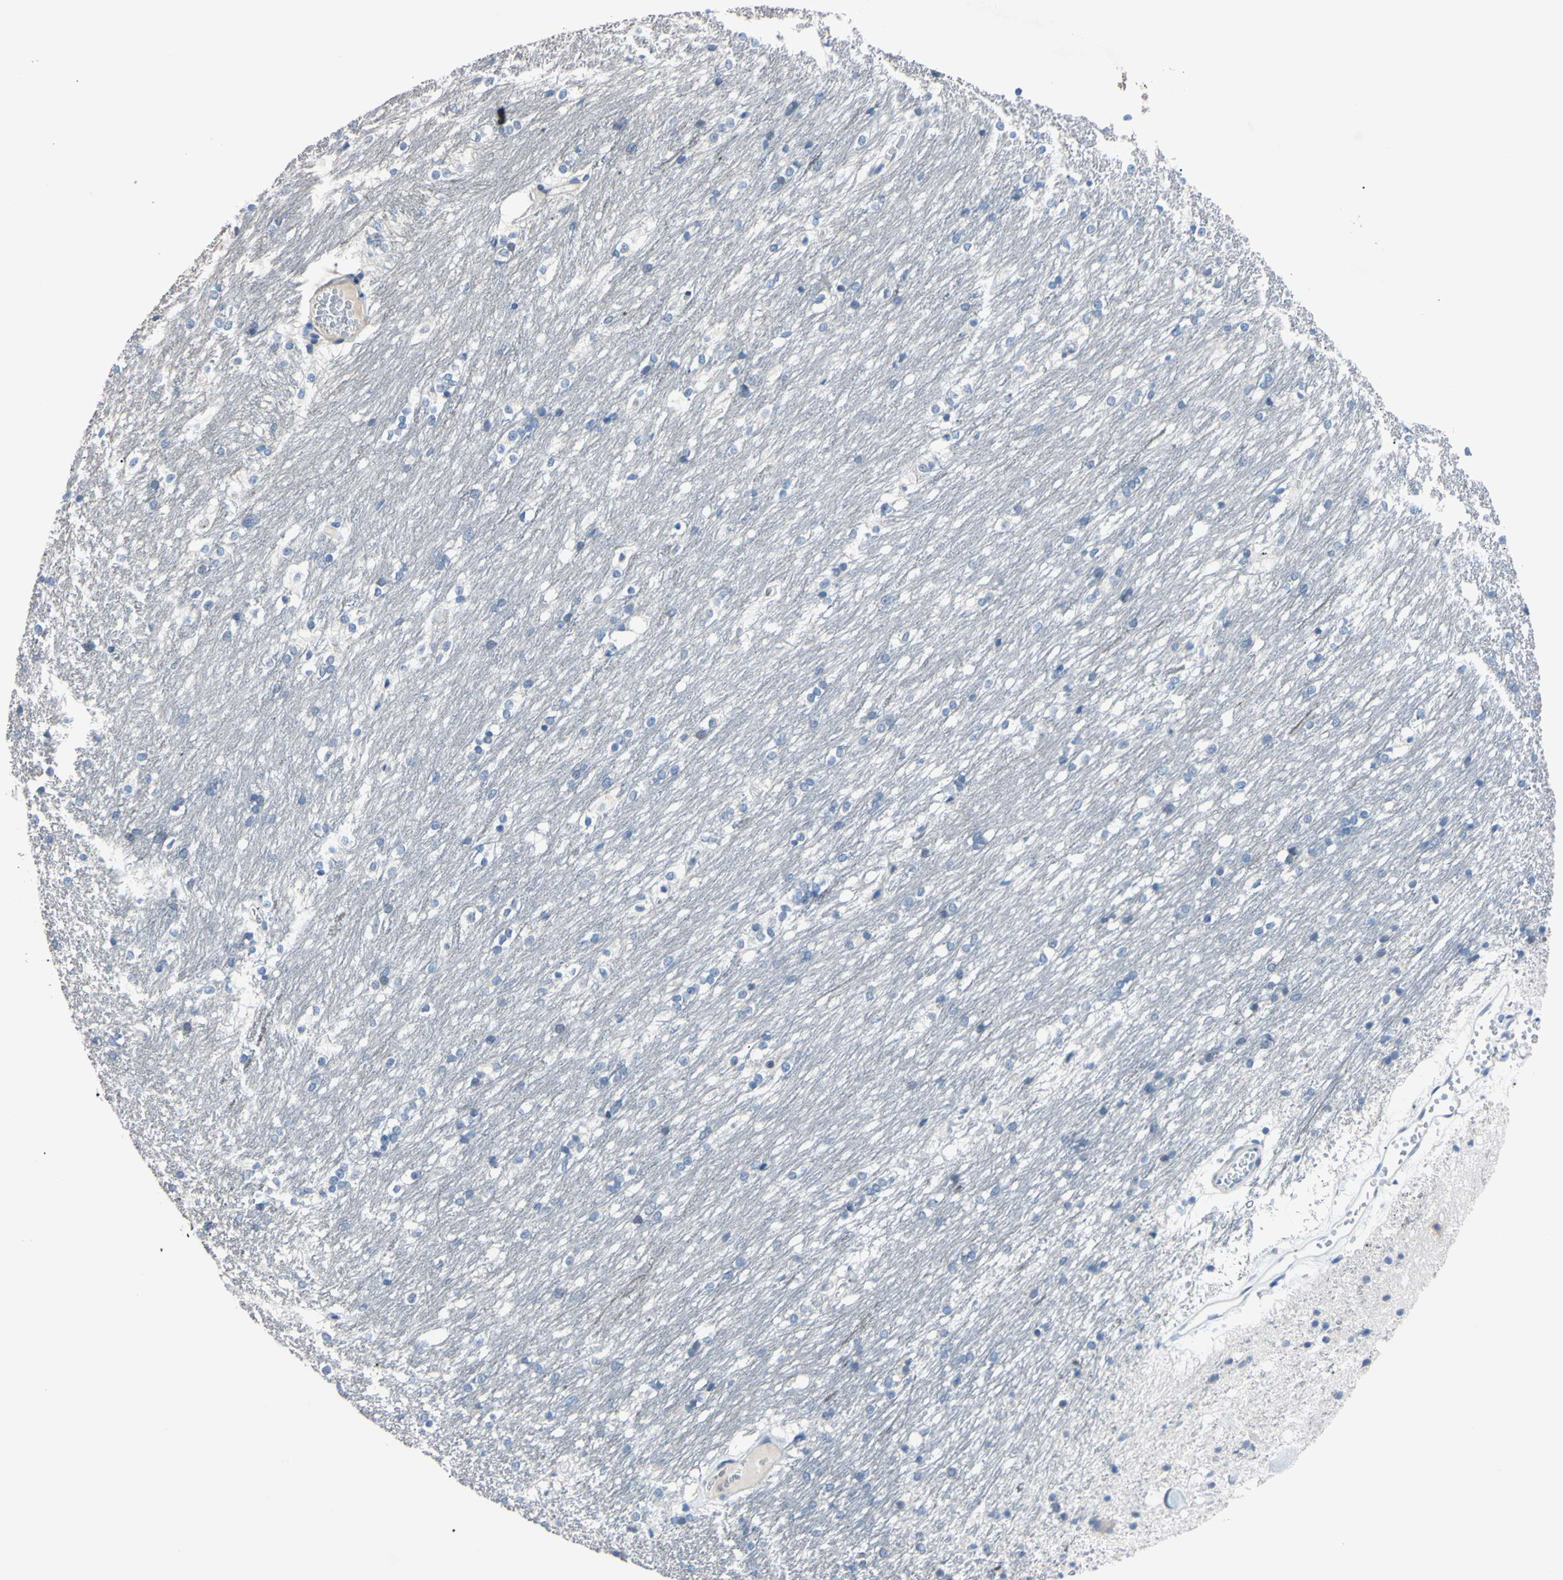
{"staining": {"intensity": "negative", "quantity": "none", "location": "none"}, "tissue": "caudate", "cell_type": "Glial cells", "image_type": "normal", "snomed": [{"axis": "morphology", "description": "Normal tissue, NOS"}, {"axis": "topography", "description": "Lateral ventricle wall"}], "caption": "This is a histopathology image of immunohistochemistry (IHC) staining of unremarkable caudate, which shows no expression in glial cells. Nuclei are stained in blue.", "gene": "PNKD", "patient": {"sex": "female", "age": 19}}